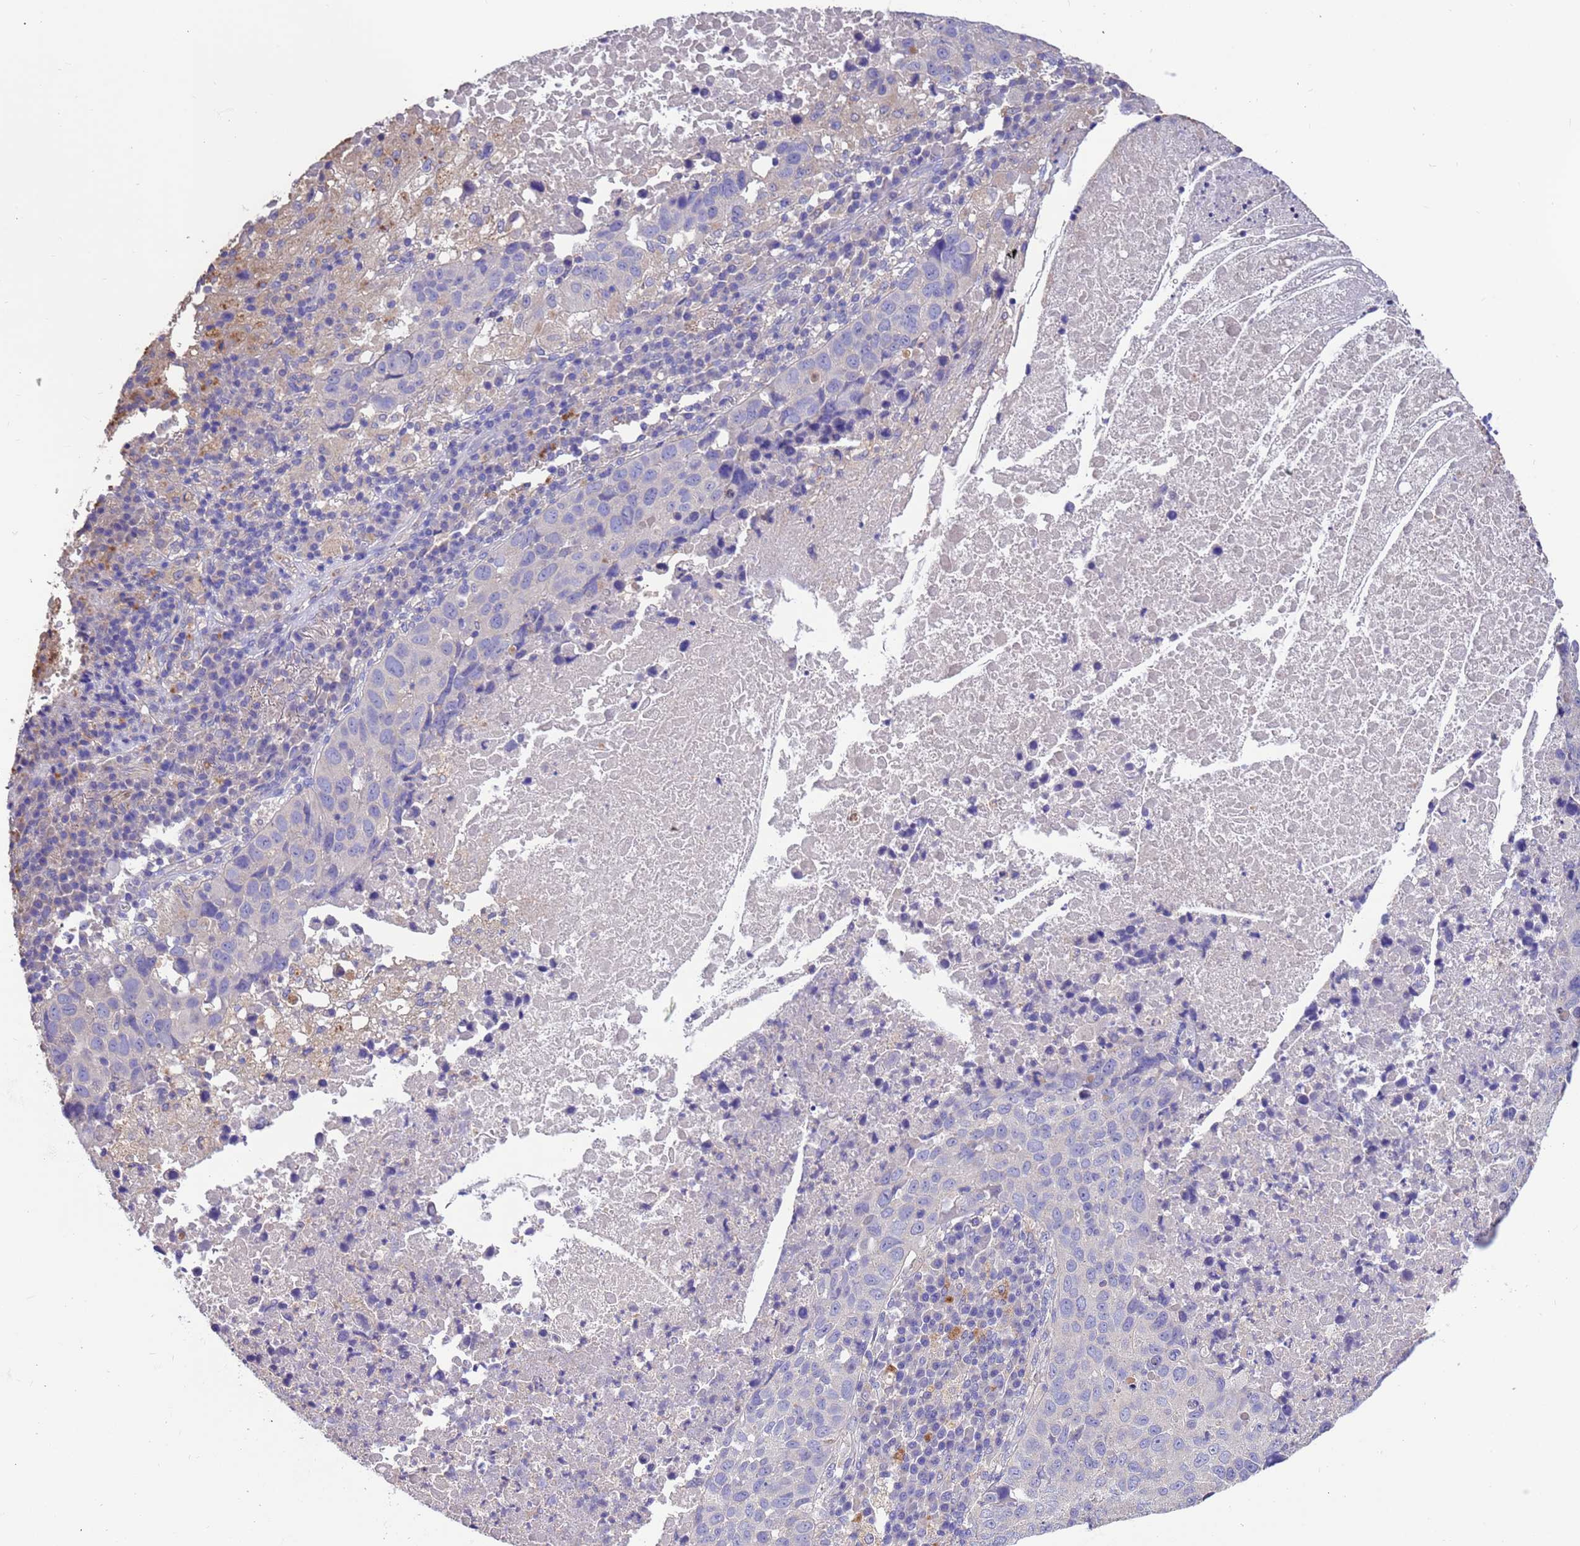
{"staining": {"intensity": "negative", "quantity": "none", "location": "none"}, "tissue": "lung cancer", "cell_type": "Tumor cells", "image_type": "cancer", "snomed": [{"axis": "morphology", "description": "Squamous cell carcinoma, NOS"}, {"axis": "topography", "description": "Lung"}], "caption": "This micrograph is of lung cancer (squamous cell carcinoma) stained with IHC to label a protein in brown with the nuclei are counter-stained blue. There is no positivity in tumor cells. (DAB (3,3'-diaminobenzidine) immunohistochemistry (IHC) with hematoxylin counter stain).", "gene": "SRL", "patient": {"sex": "male", "age": 73}}